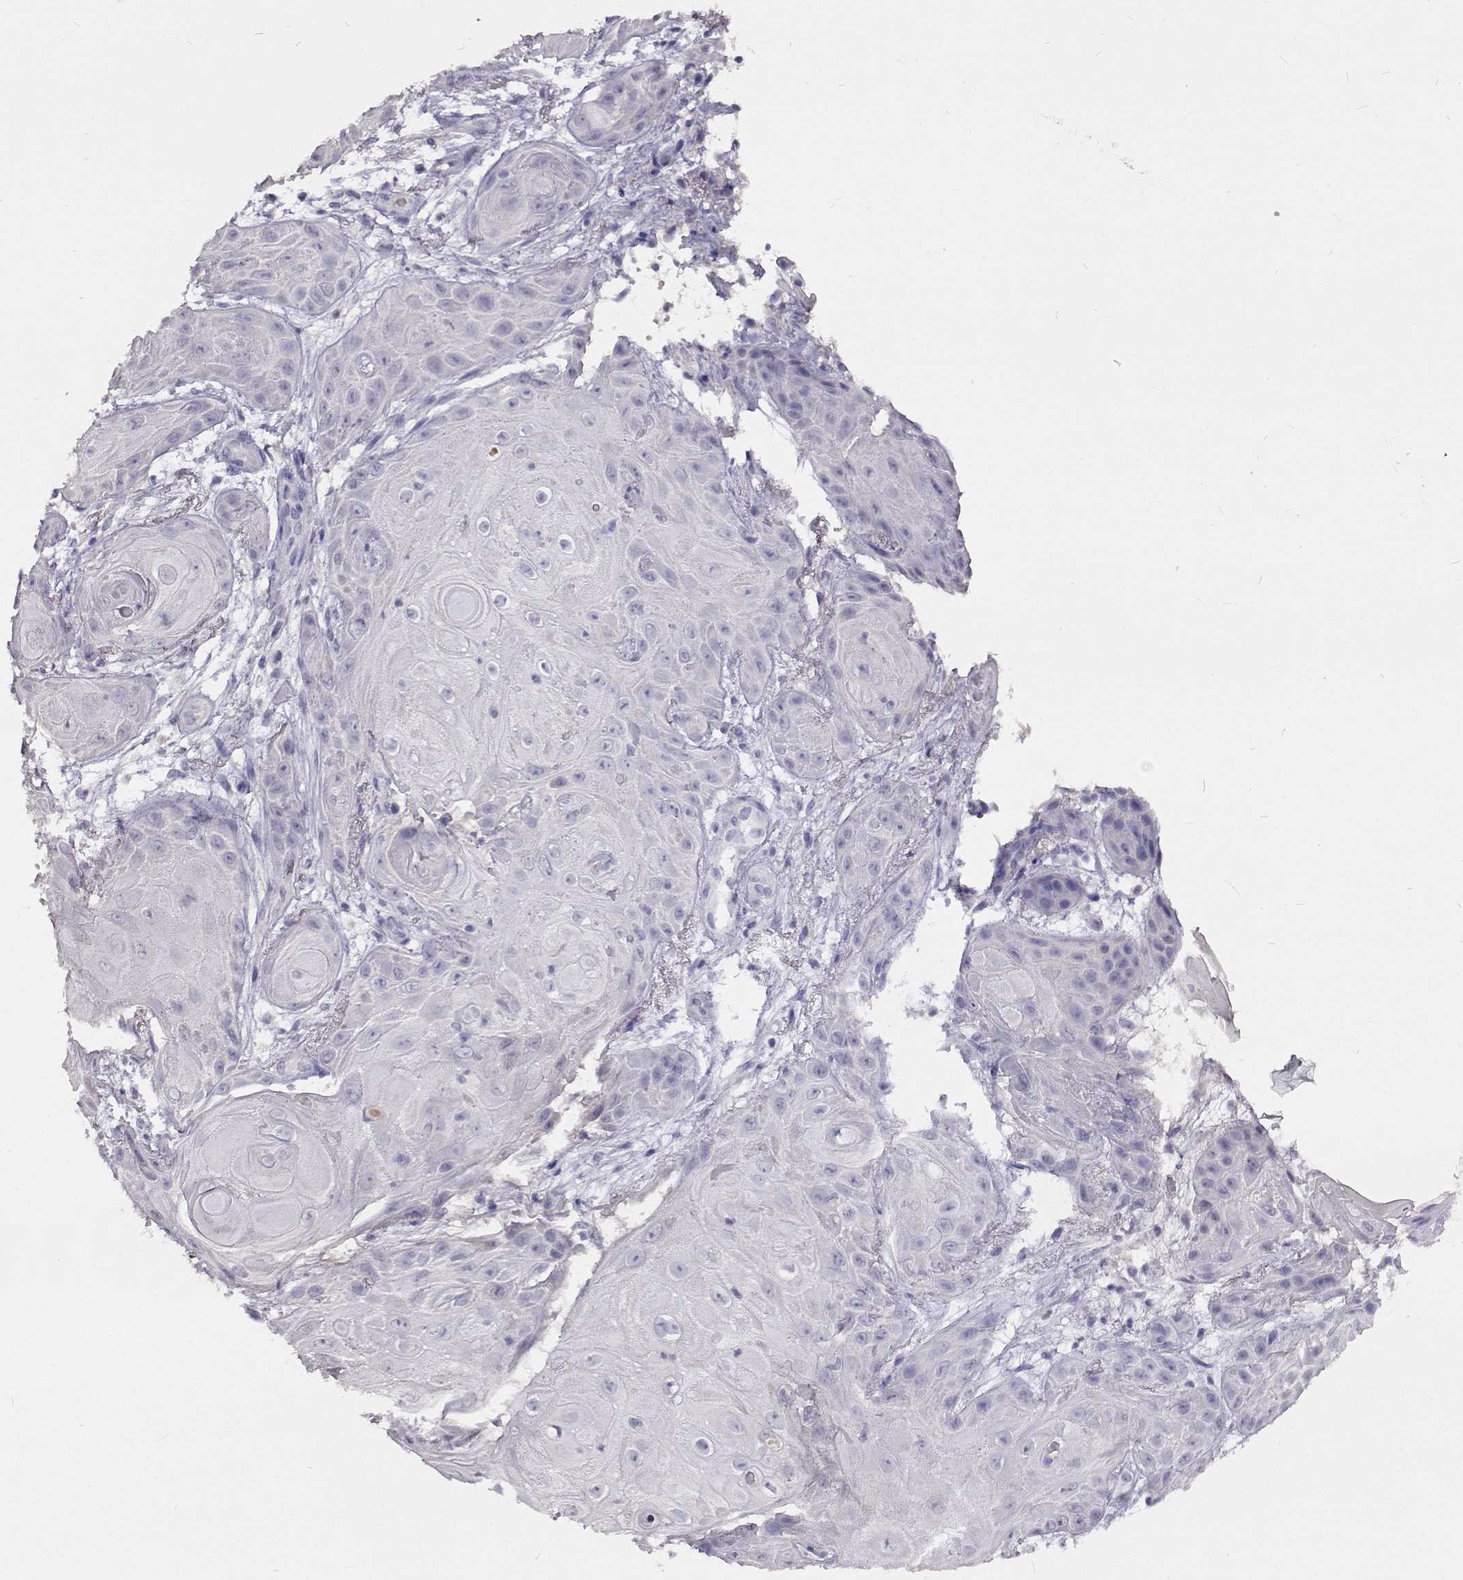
{"staining": {"intensity": "negative", "quantity": "none", "location": "none"}, "tissue": "skin cancer", "cell_type": "Tumor cells", "image_type": "cancer", "snomed": [{"axis": "morphology", "description": "Squamous cell carcinoma, NOS"}, {"axis": "topography", "description": "Skin"}], "caption": "Micrograph shows no protein expression in tumor cells of skin cancer (squamous cell carcinoma) tissue.", "gene": "CFAP44", "patient": {"sex": "male", "age": 62}}